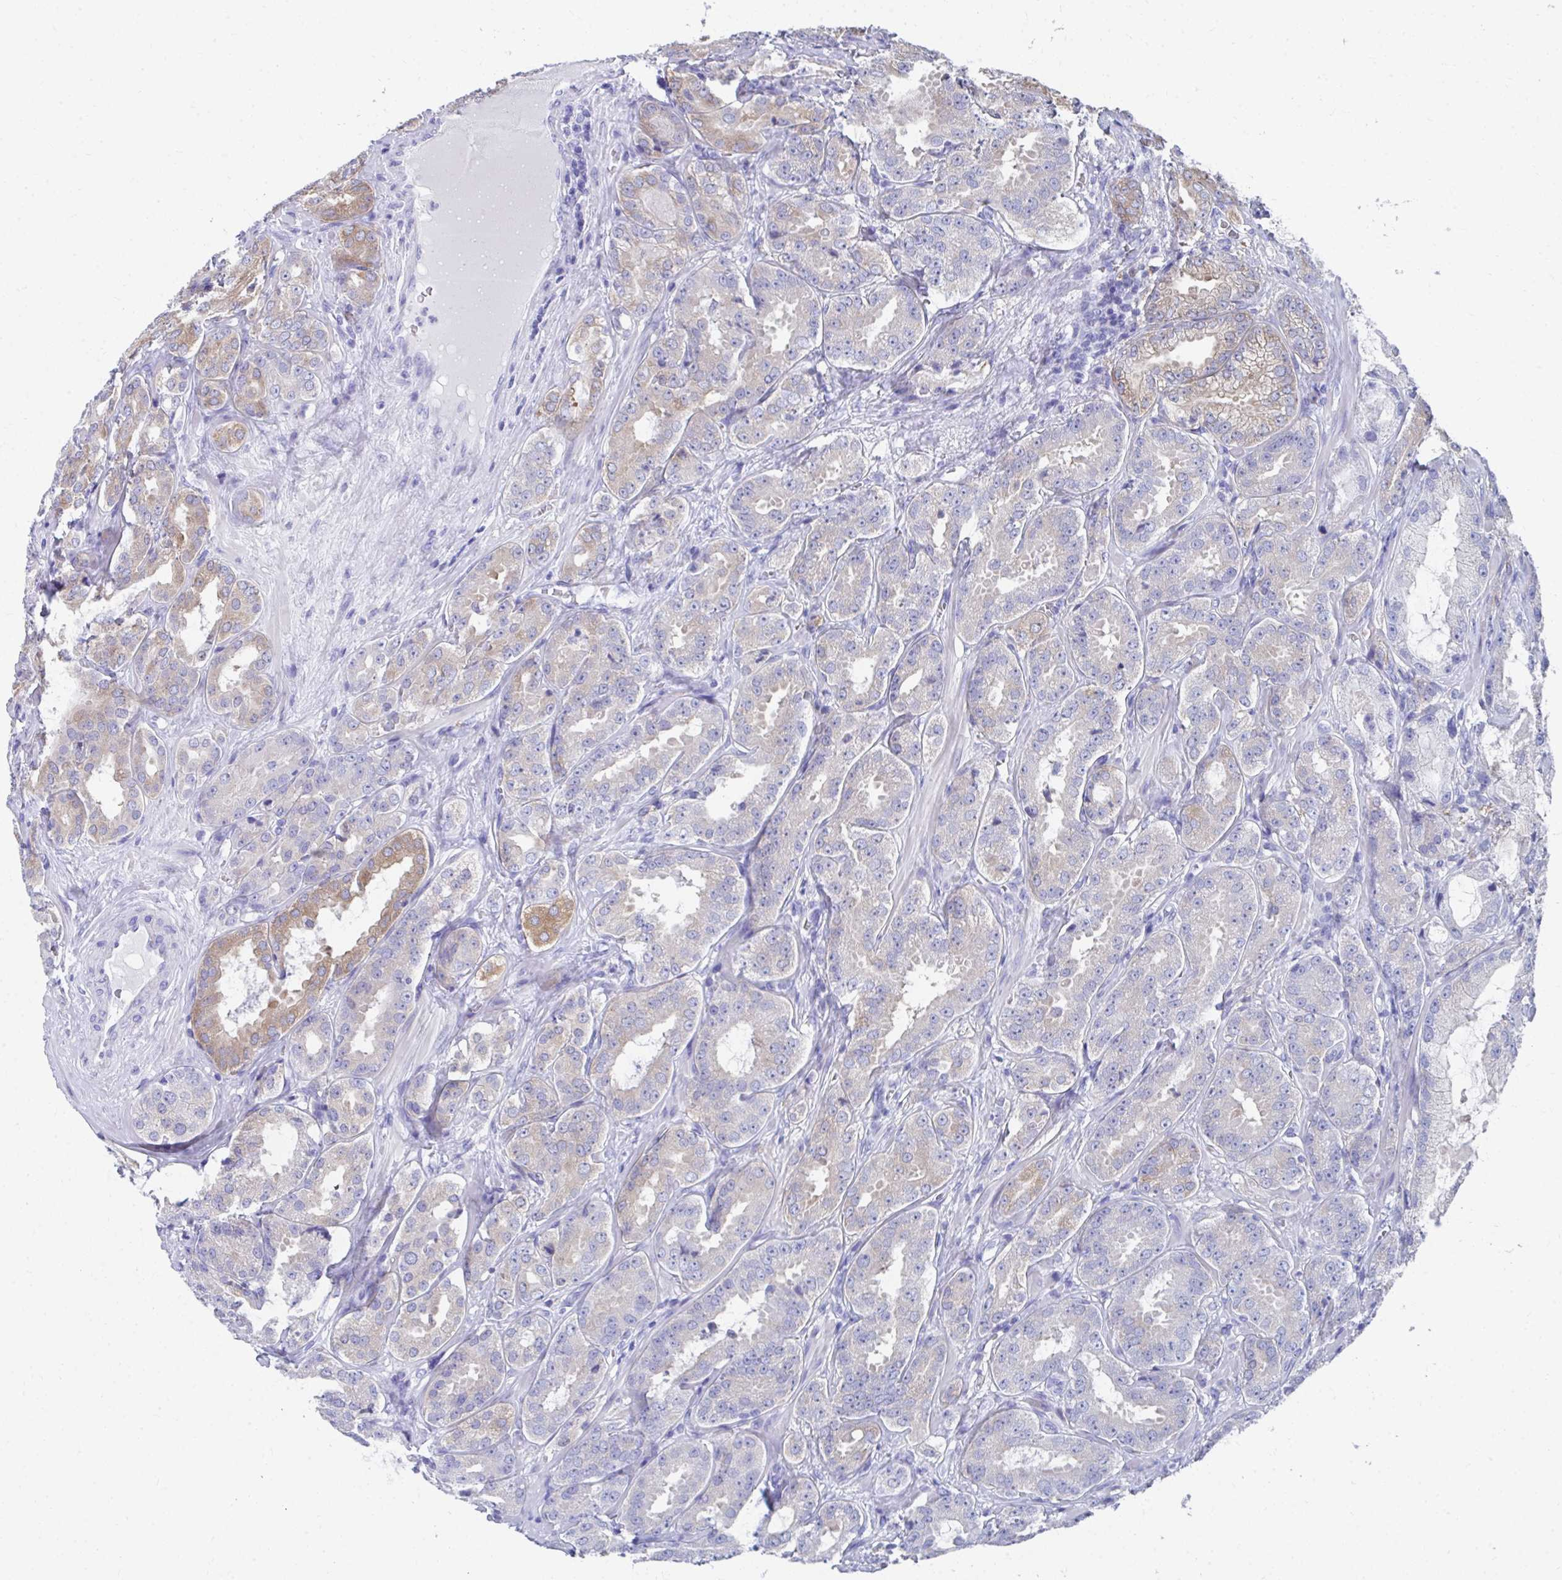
{"staining": {"intensity": "moderate", "quantity": "<25%", "location": "cytoplasmic/membranous"}, "tissue": "prostate cancer", "cell_type": "Tumor cells", "image_type": "cancer", "snomed": [{"axis": "morphology", "description": "Adenocarcinoma, High grade"}, {"axis": "topography", "description": "Prostate"}], "caption": "Moderate cytoplasmic/membranous positivity is appreciated in approximately <25% of tumor cells in prostate high-grade adenocarcinoma.", "gene": "HGD", "patient": {"sex": "male", "age": 64}}